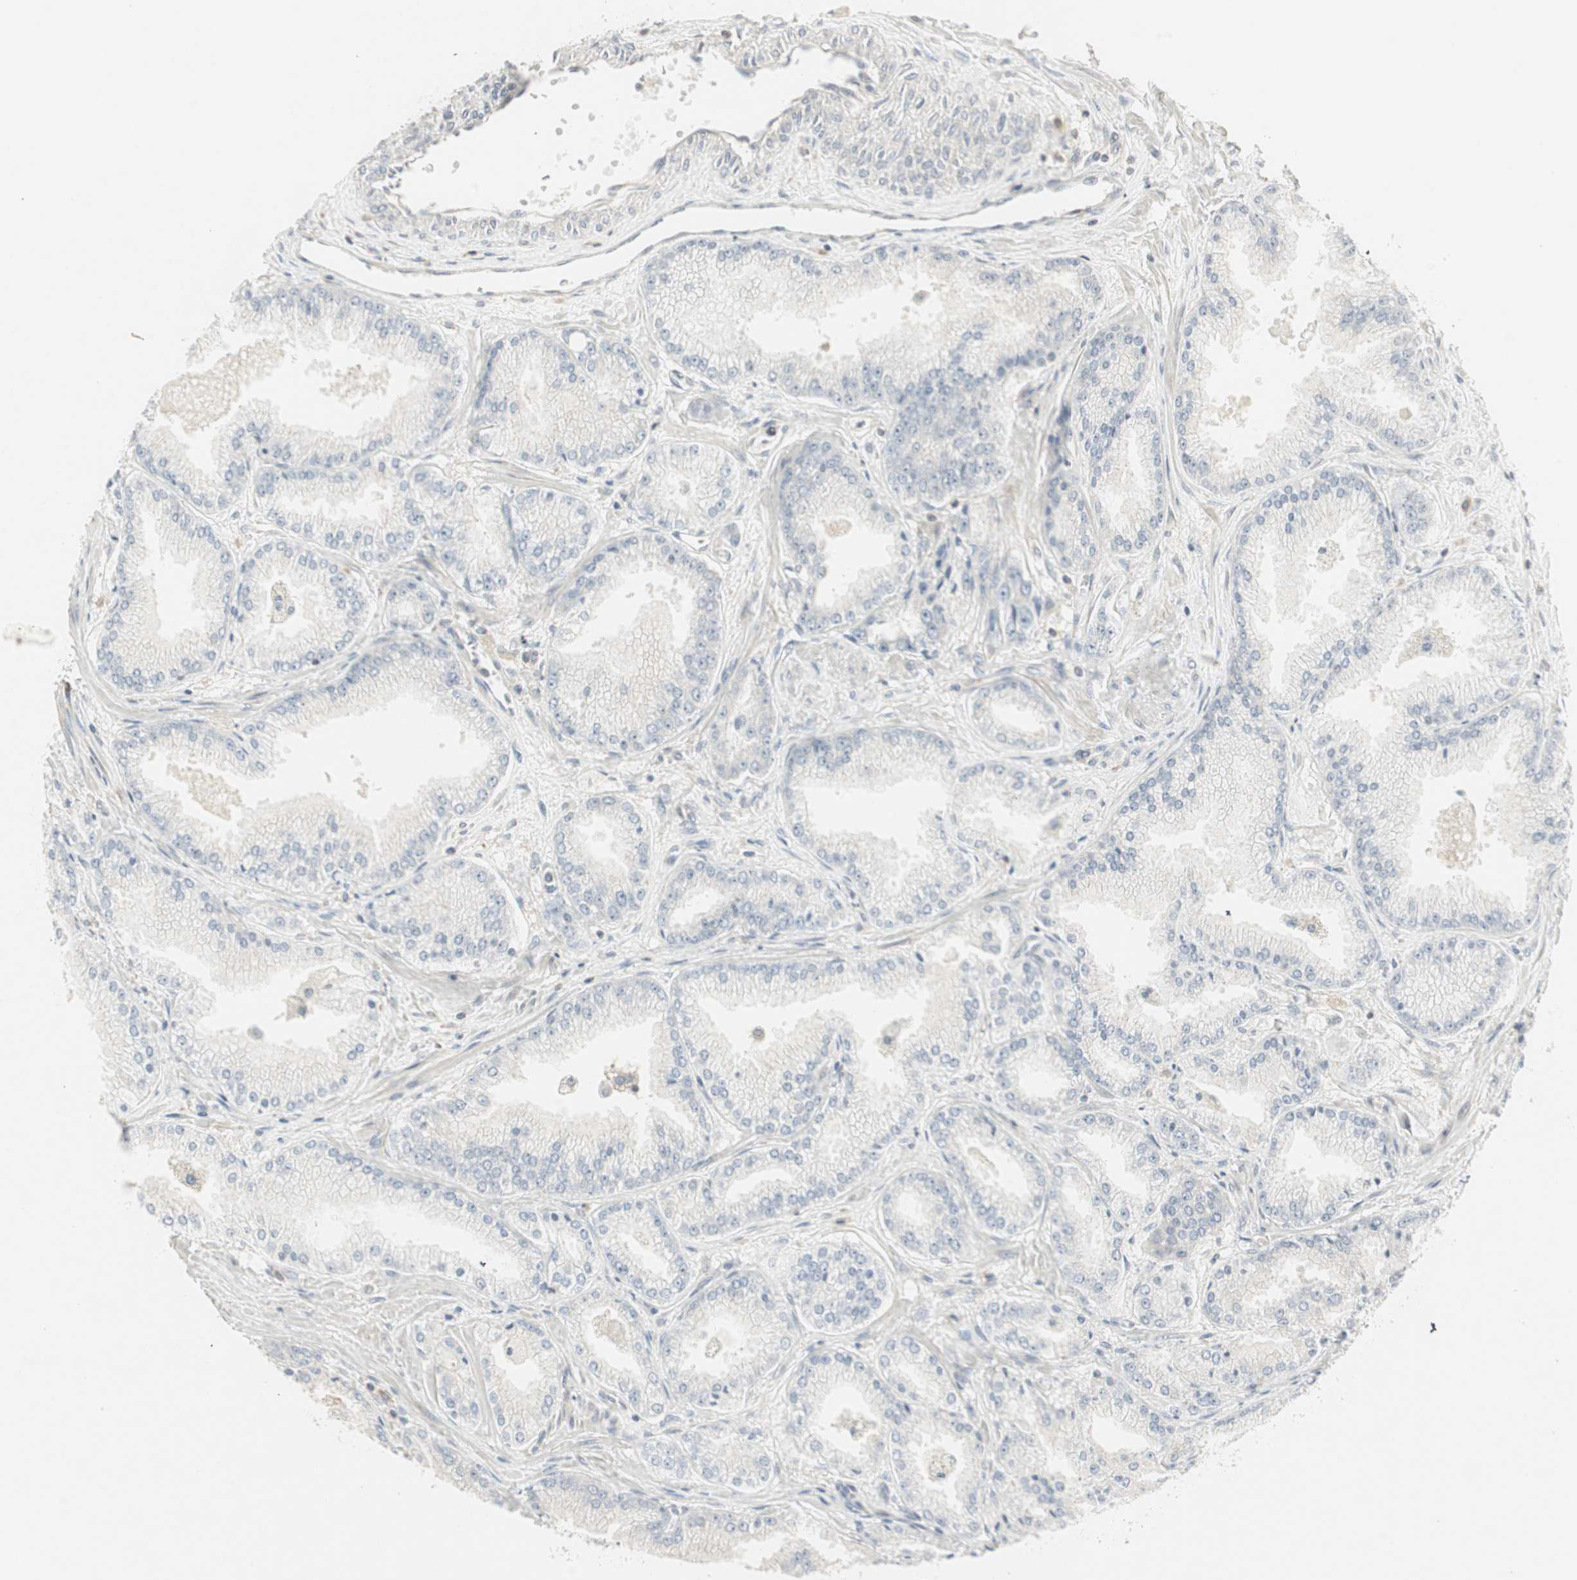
{"staining": {"intensity": "negative", "quantity": "none", "location": "none"}, "tissue": "prostate cancer", "cell_type": "Tumor cells", "image_type": "cancer", "snomed": [{"axis": "morphology", "description": "Adenocarcinoma, High grade"}, {"axis": "topography", "description": "Prostate"}], "caption": "DAB (3,3'-diaminobenzidine) immunohistochemical staining of human prostate adenocarcinoma (high-grade) exhibits no significant staining in tumor cells. The staining is performed using DAB brown chromogen with nuclei counter-stained in using hematoxylin.", "gene": "ZFP36", "patient": {"sex": "male", "age": 61}}